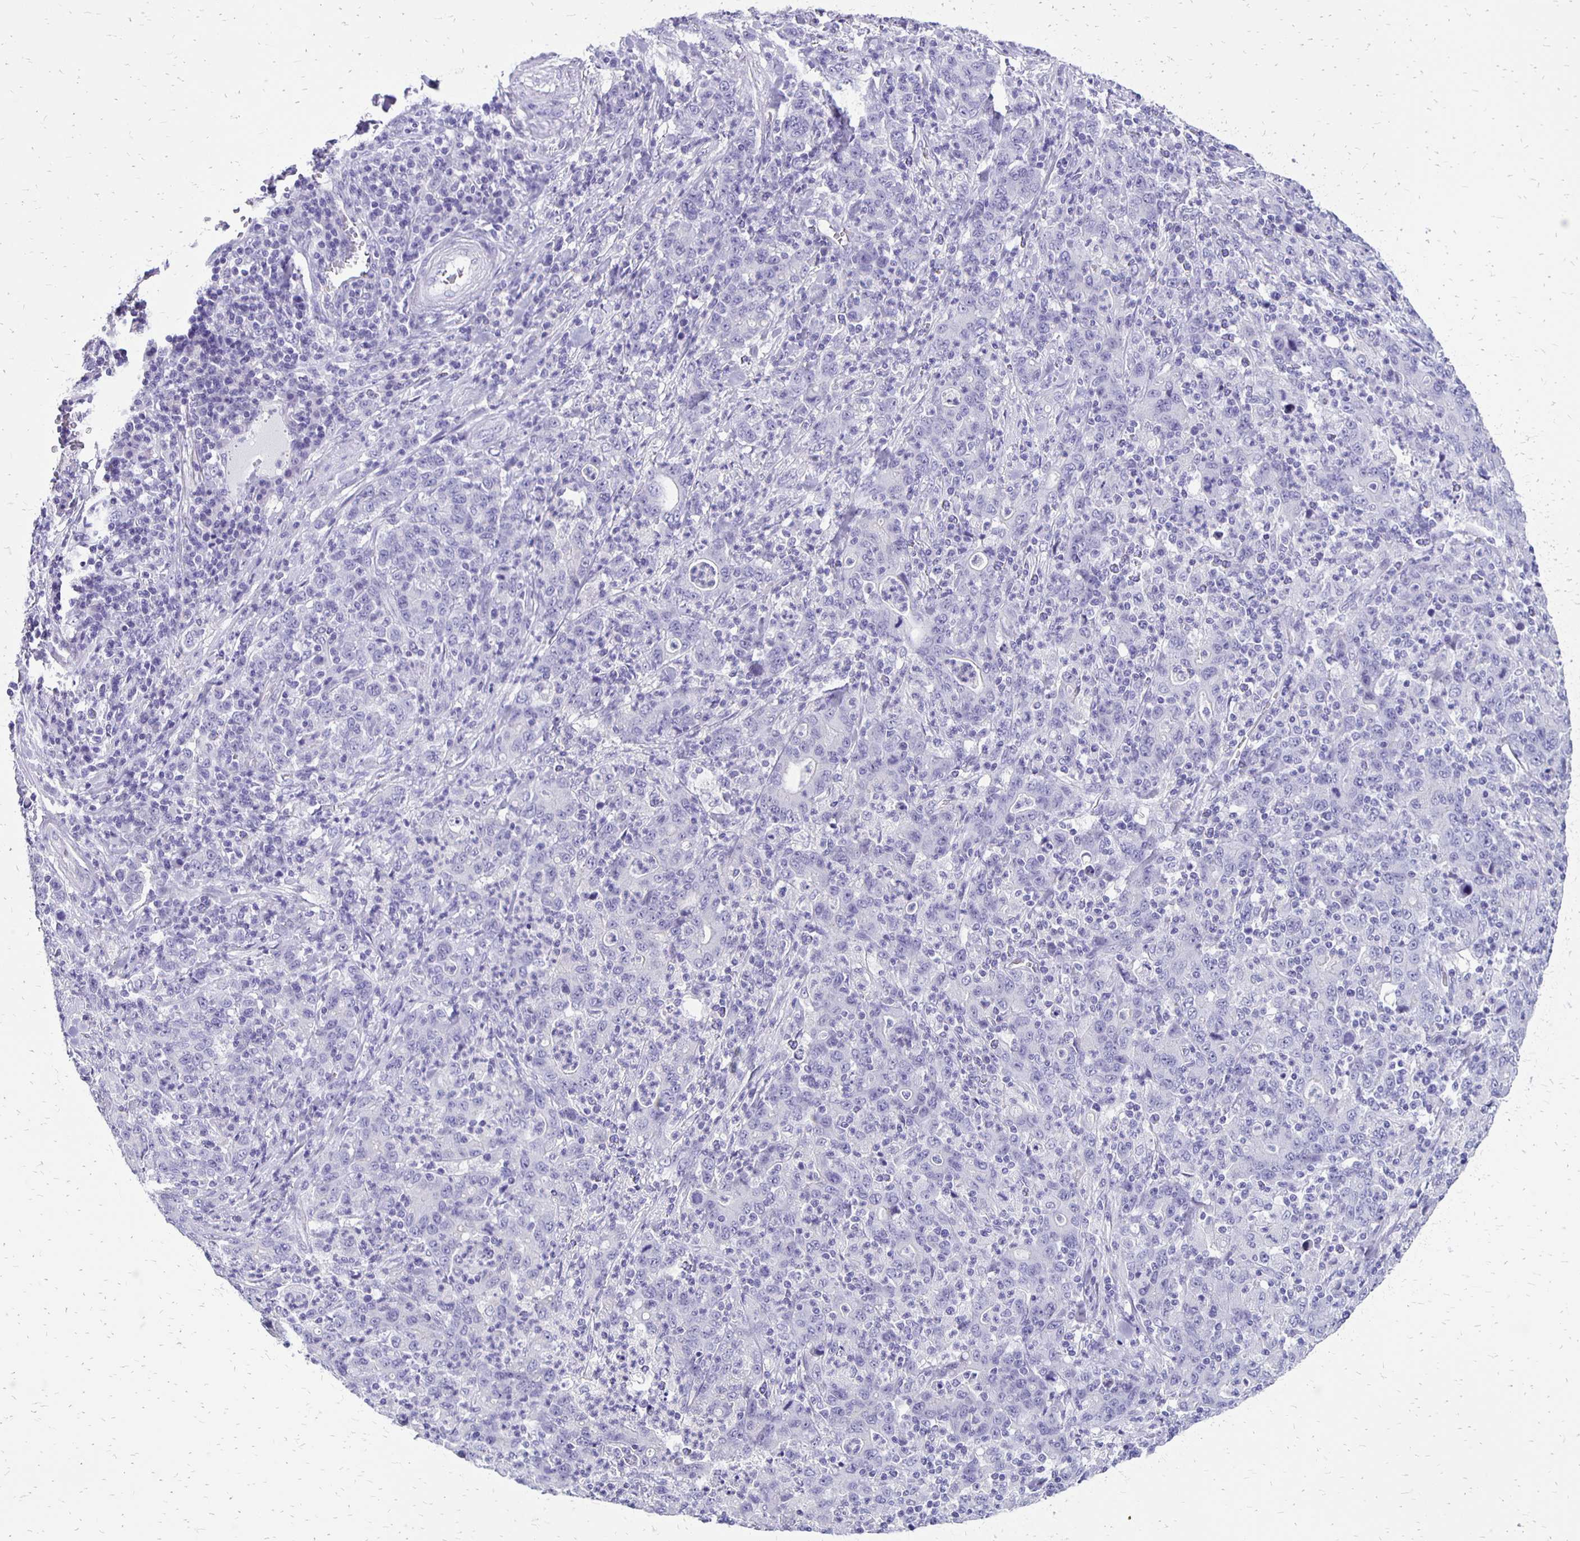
{"staining": {"intensity": "negative", "quantity": "none", "location": "none"}, "tissue": "stomach cancer", "cell_type": "Tumor cells", "image_type": "cancer", "snomed": [{"axis": "morphology", "description": "Adenocarcinoma, NOS"}, {"axis": "topography", "description": "Stomach, upper"}], "caption": "Tumor cells are negative for brown protein staining in stomach adenocarcinoma.", "gene": "ANKRD45", "patient": {"sex": "male", "age": 69}}